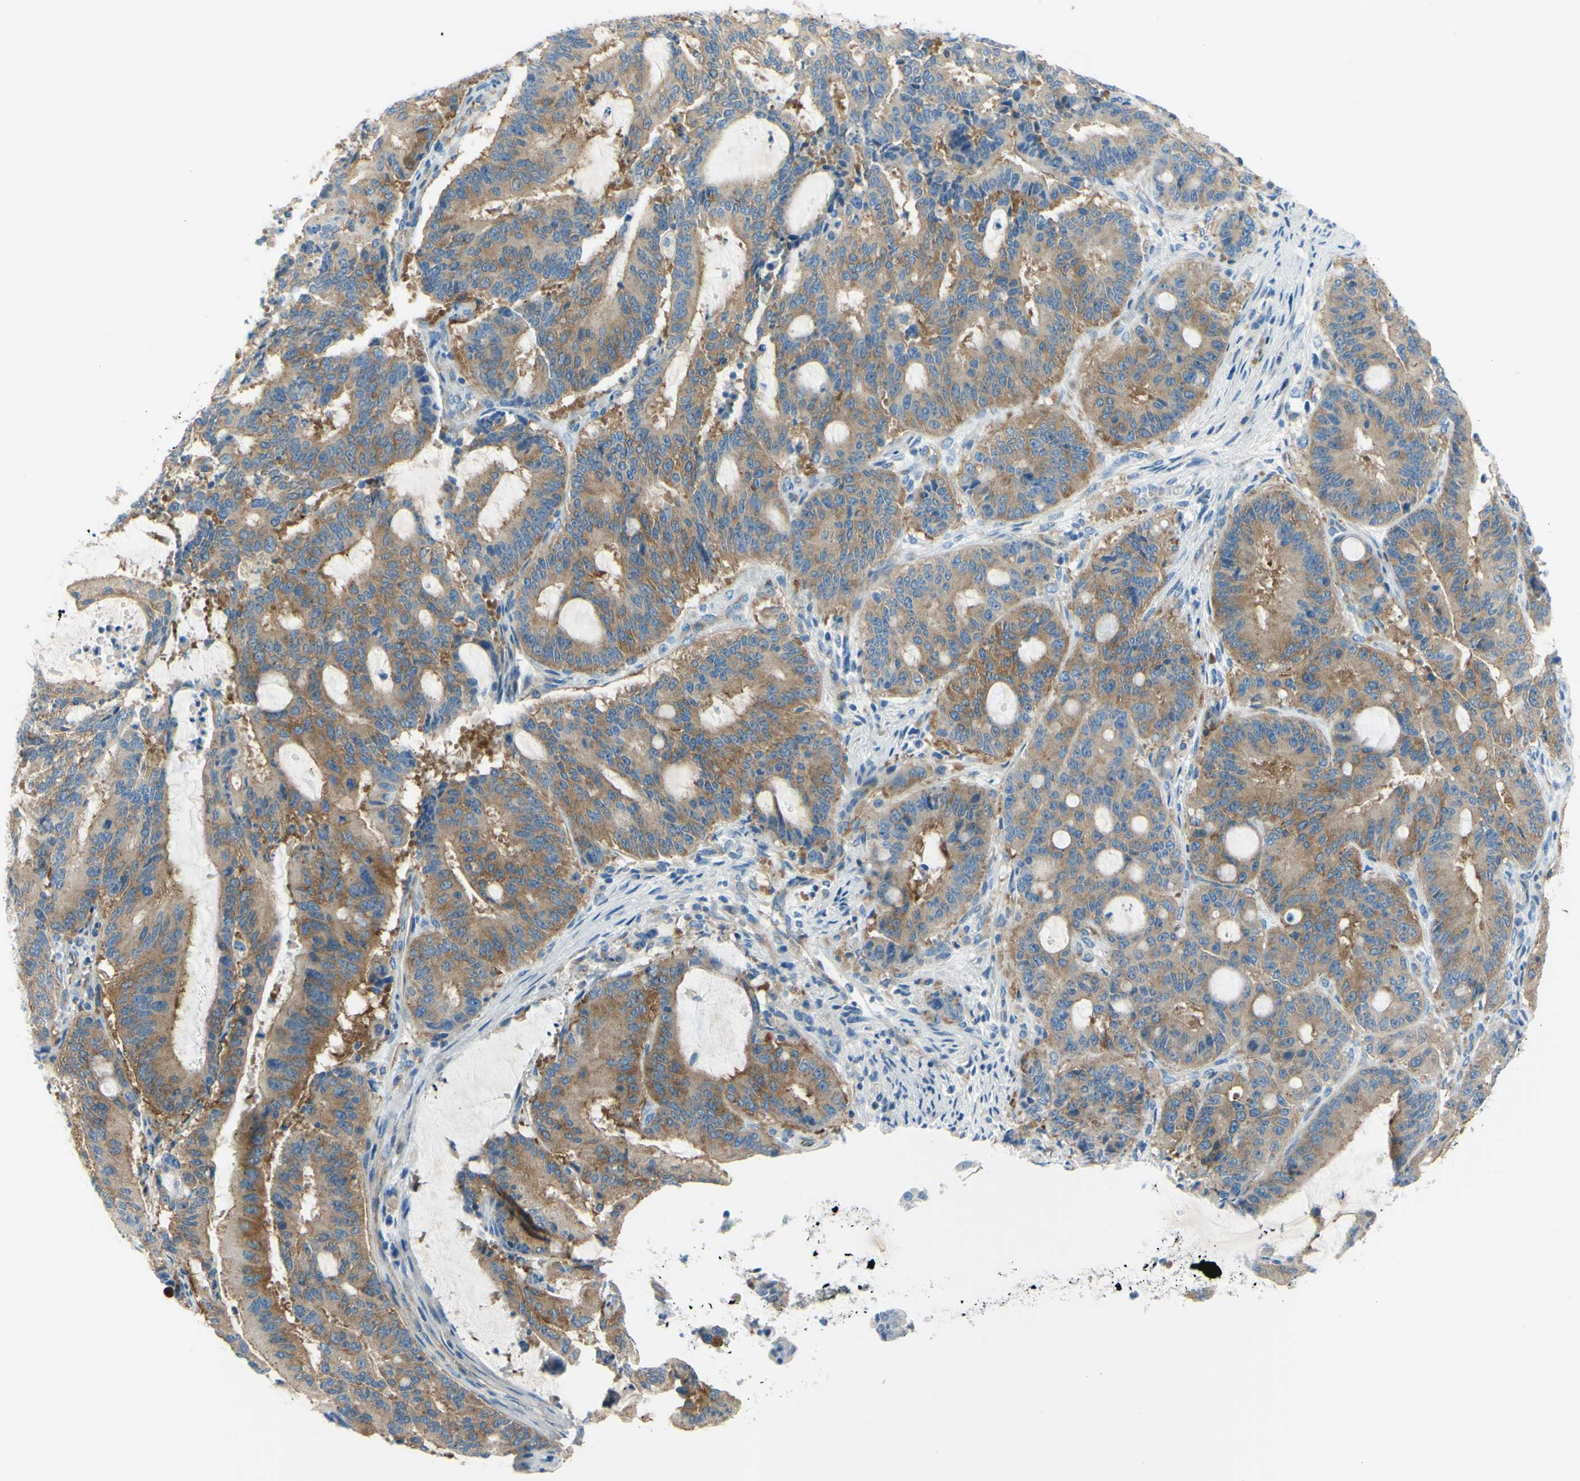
{"staining": {"intensity": "moderate", "quantity": ">75%", "location": "cytoplasmic/membranous"}, "tissue": "liver cancer", "cell_type": "Tumor cells", "image_type": "cancer", "snomed": [{"axis": "morphology", "description": "Cholangiocarcinoma"}, {"axis": "topography", "description": "Liver"}], "caption": "Immunohistochemical staining of liver cancer displays moderate cytoplasmic/membranous protein expression in about >75% of tumor cells.", "gene": "FRMD4B", "patient": {"sex": "female", "age": 73}}